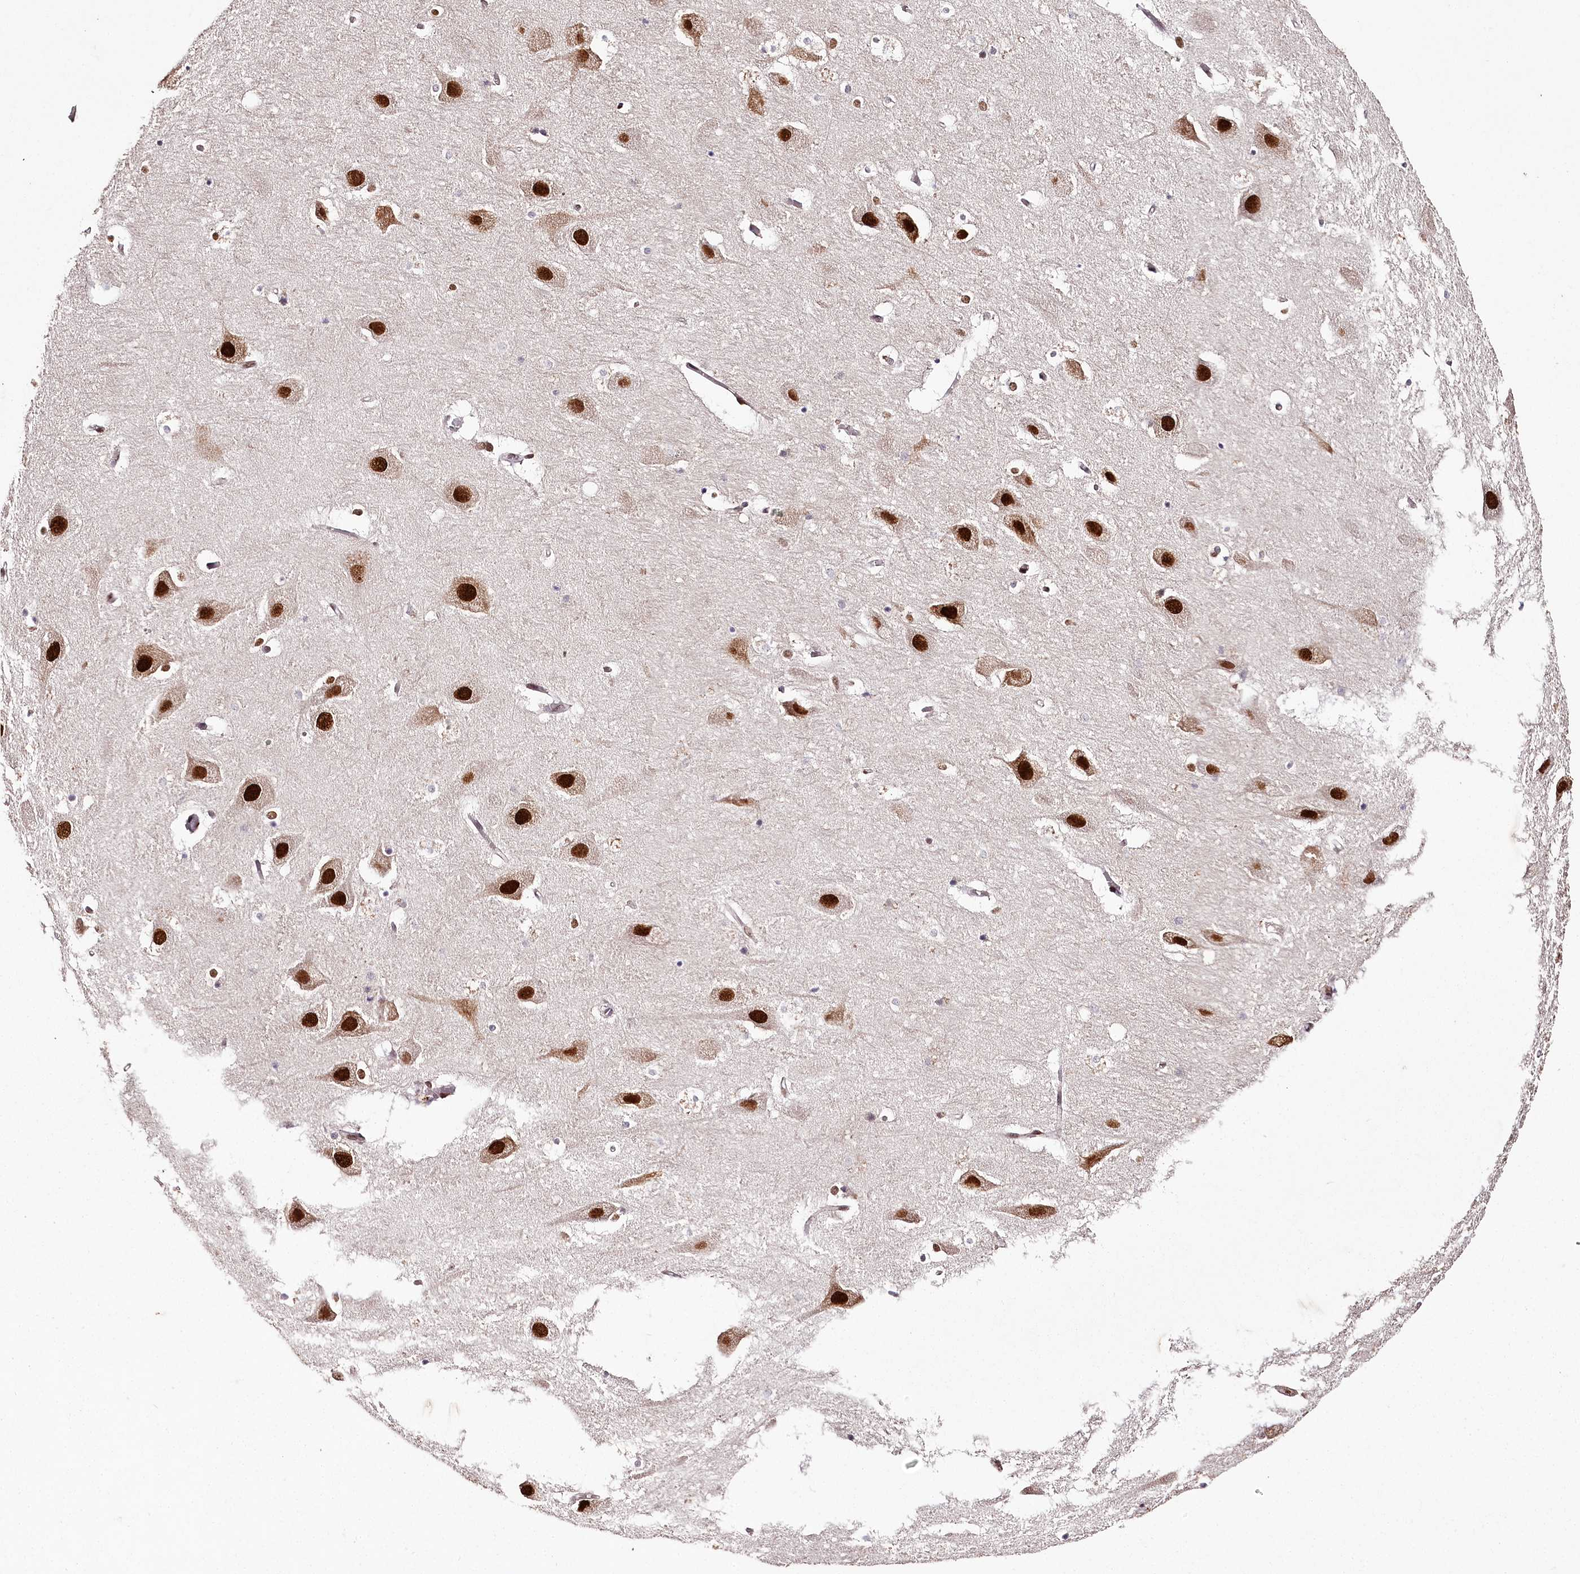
{"staining": {"intensity": "moderate", "quantity": "<25%", "location": "nuclear"}, "tissue": "hippocampus", "cell_type": "Glial cells", "image_type": "normal", "snomed": [{"axis": "morphology", "description": "Normal tissue, NOS"}, {"axis": "topography", "description": "Hippocampus"}], "caption": "Normal hippocampus reveals moderate nuclear staining in about <25% of glial cells The staining was performed using DAB (3,3'-diaminobenzidine), with brown indicating positive protein expression. Nuclei are stained blue with hematoxylin..", "gene": "PSPC1", "patient": {"sex": "female", "age": 52}}